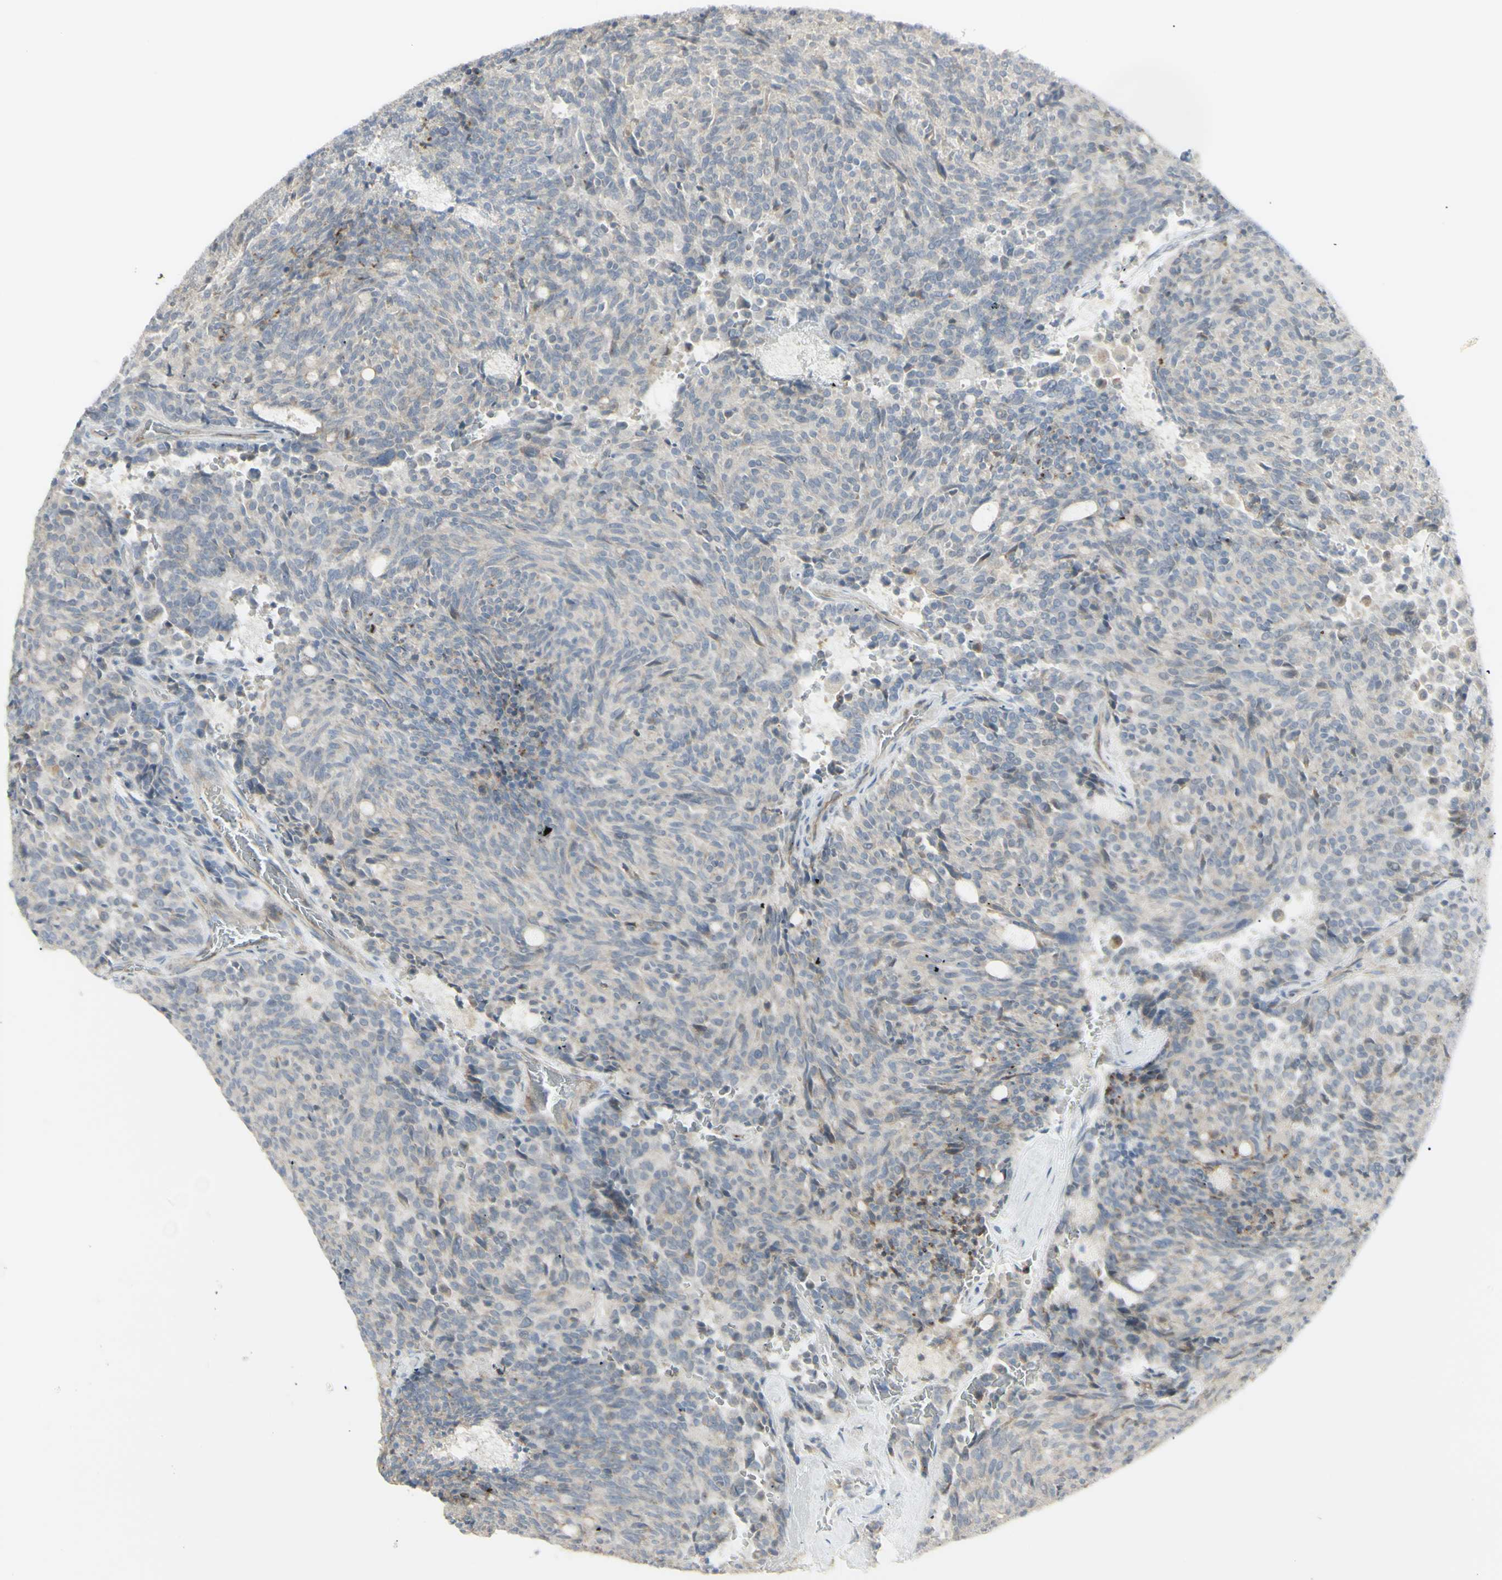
{"staining": {"intensity": "negative", "quantity": "none", "location": "none"}, "tissue": "carcinoid", "cell_type": "Tumor cells", "image_type": "cancer", "snomed": [{"axis": "morphology", "description": "Carcinoid, malignant, NOS"}, {"axis": "topography", "description": "Pancreas"}], "caption": "There is no significant staining in tumor cells of malignant carcinoid.", "gene": "NDST4", "patient": {"sex": "female", "age": 54}}